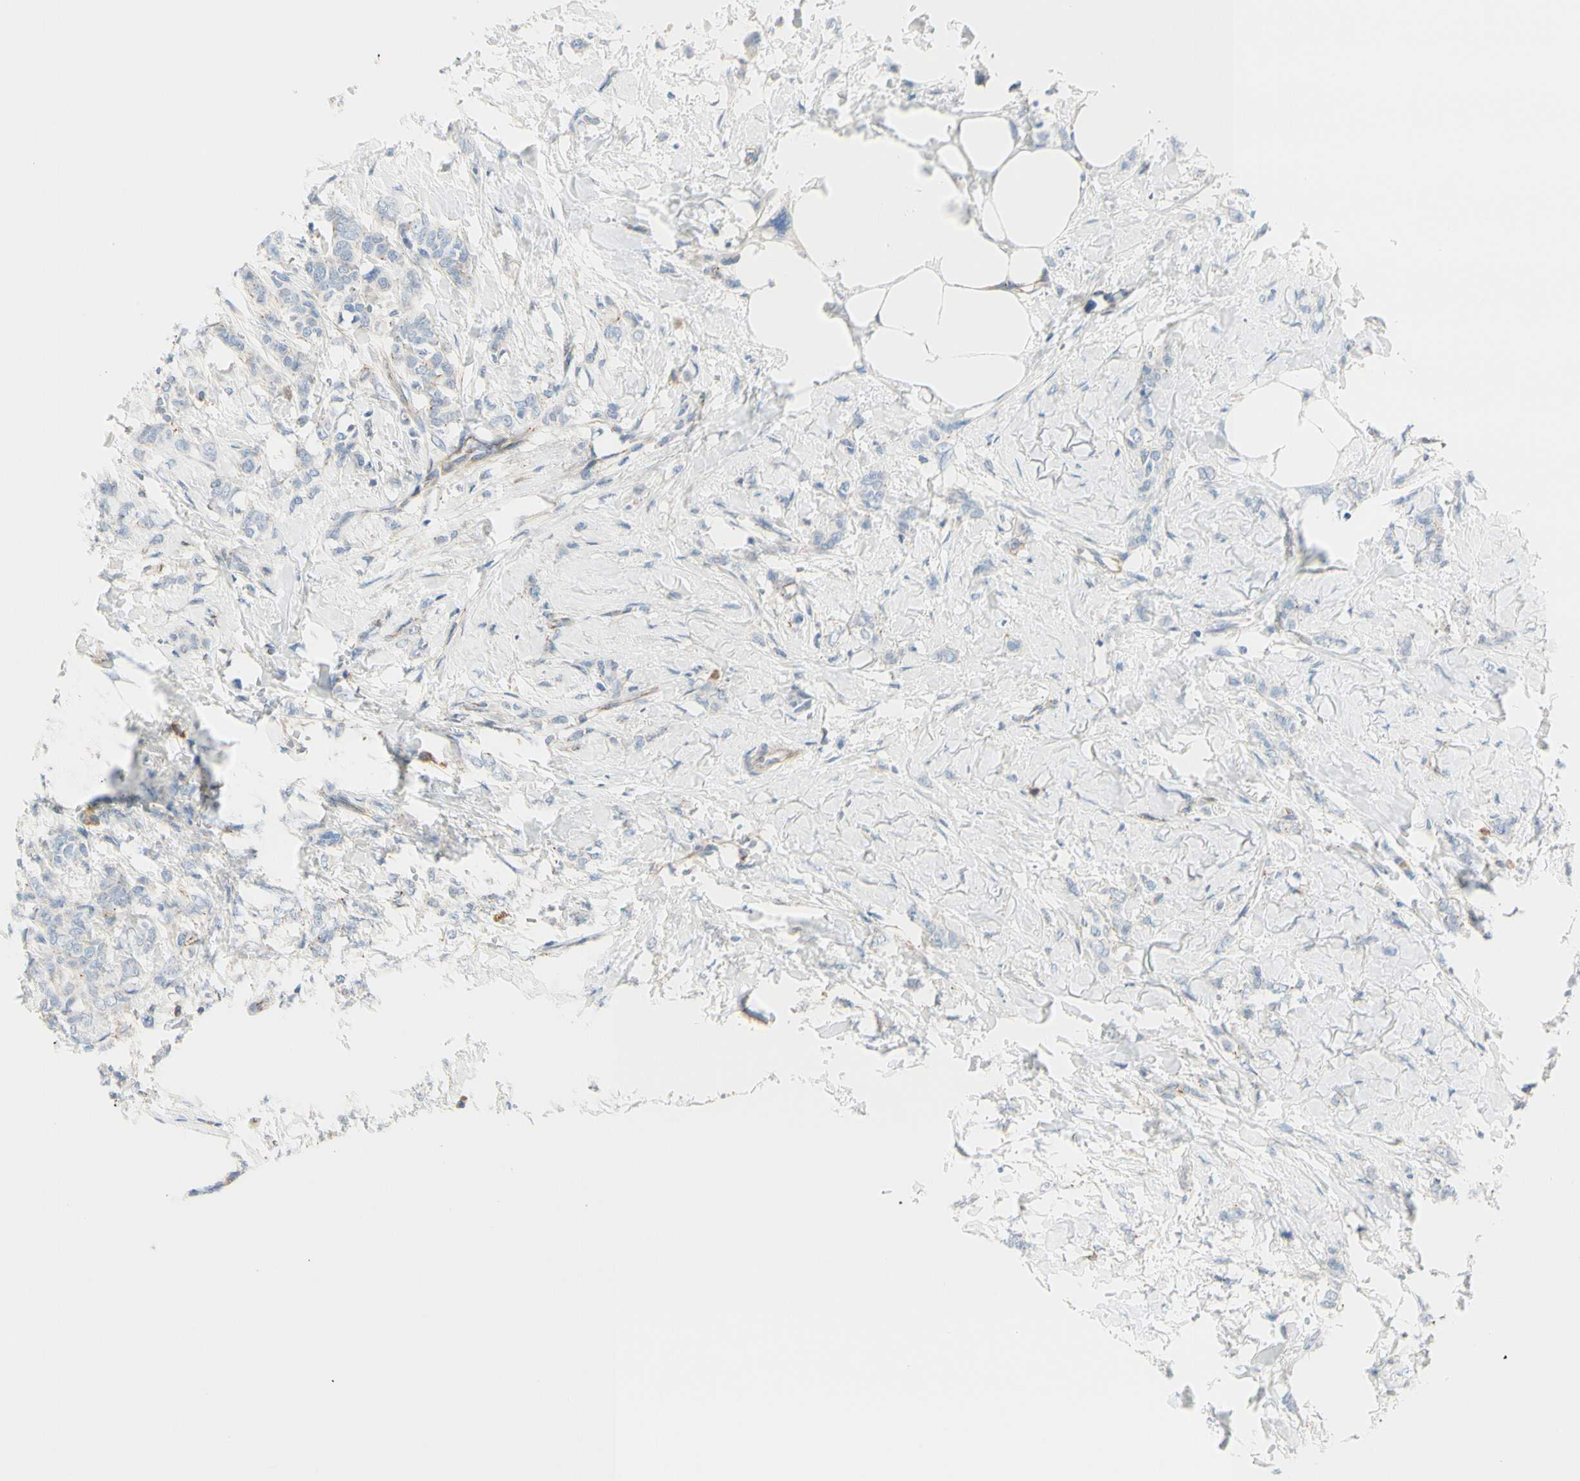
{"staining": {"intensity": "weak", "quantity": "<25%", "location": "cytoplasmic/membranous"}, "tissue": "breast cancer", "cell_type": "Tumor cells", "image_type": "cancer", "snomed": [{"axis": "morphology", "description": "Lobular carcinoma, in situ"}, {"axis": "morphology", "description": "Lobular carcinoma"}, {"axis": "topography", "description": "Breast"}], "caption": "High power microscopy histopathology image of an immunohistochemistry photomicrograph of breast cancer (lobular carcinoma), revealing no significant expression in tumor cells.", "gene": "TJP1", "patient": {"sex": "female", "age": 41}}